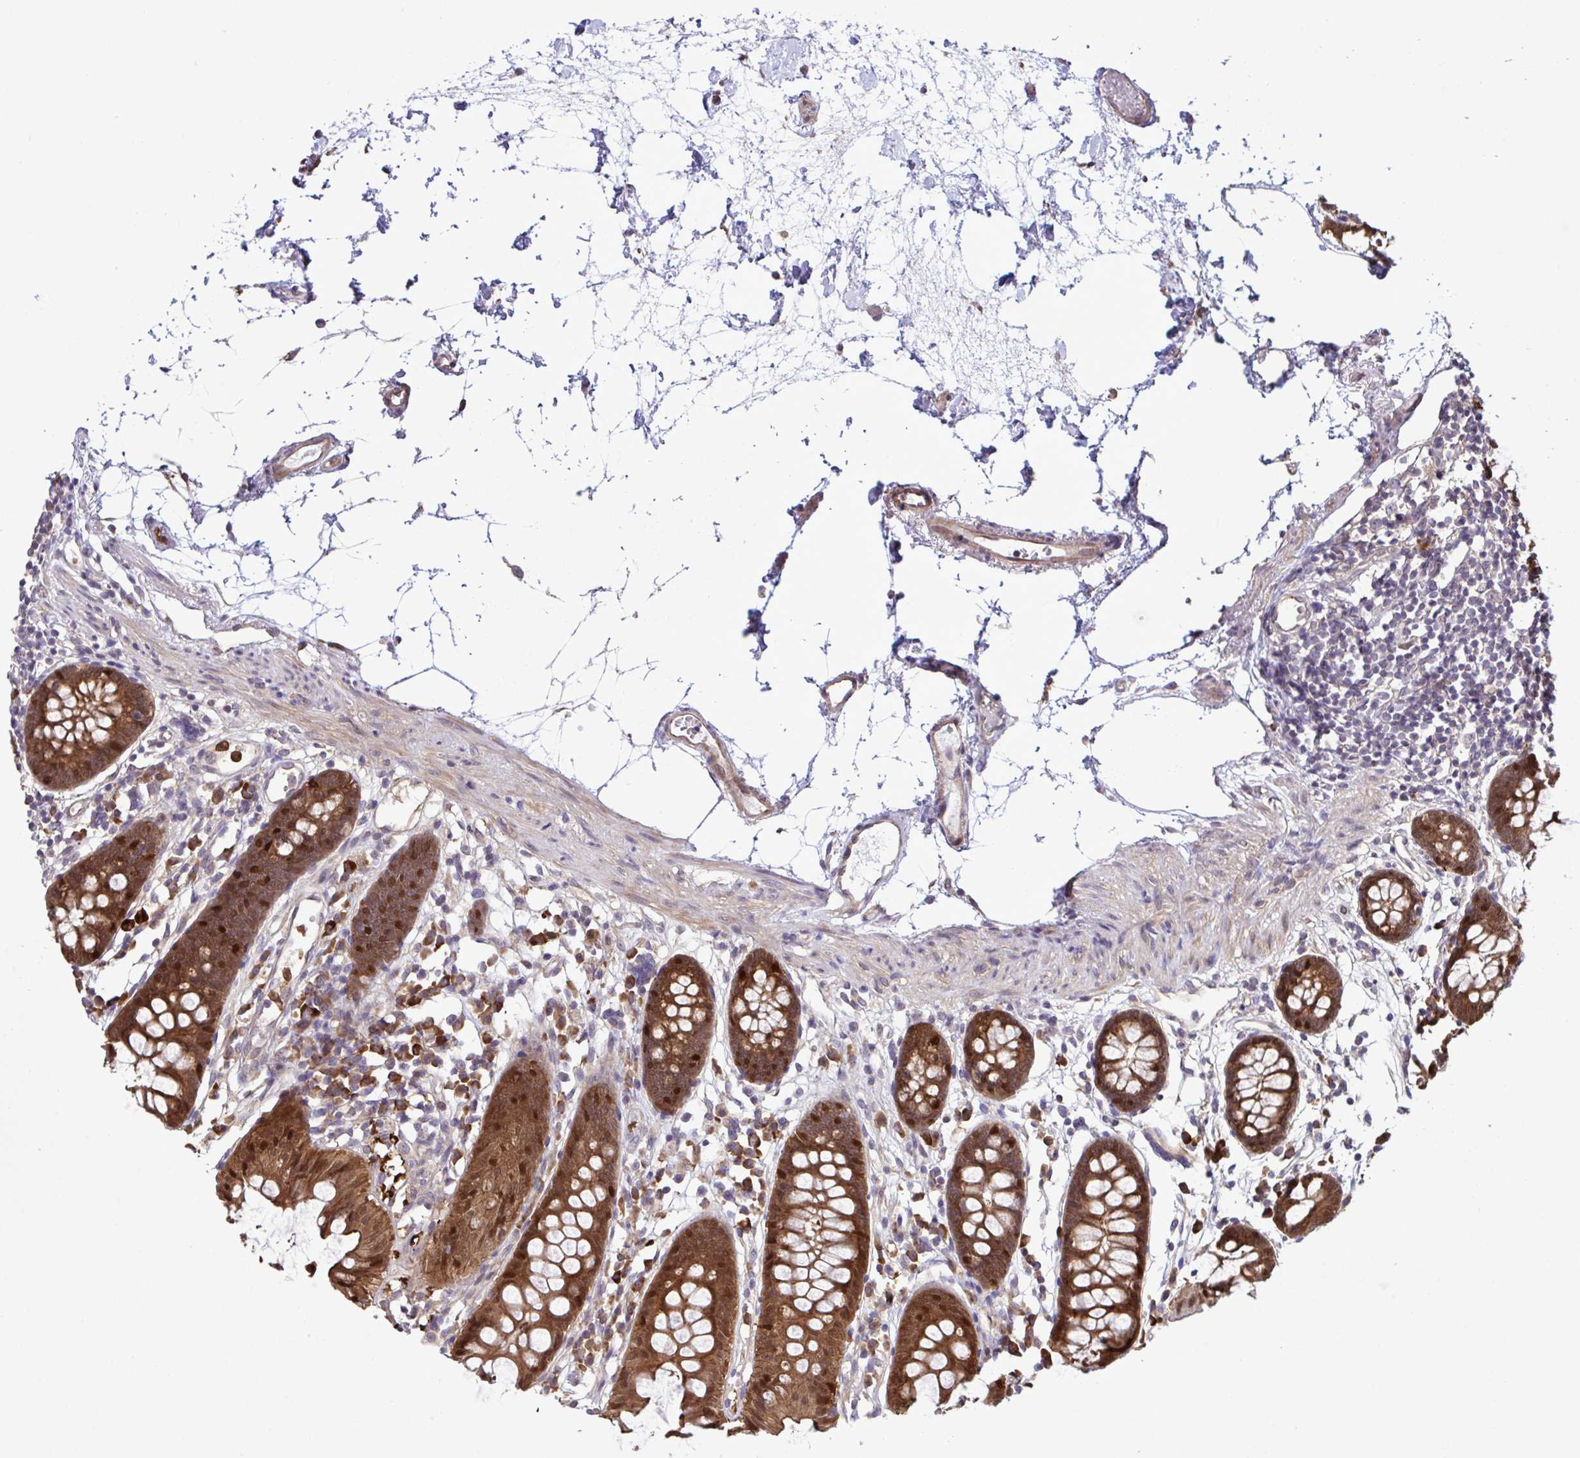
{"staining": {"intensity": "strong", "quantity": ">75%", "location": "cytoplasmic/membranous"}, "tissue": "colon", "cell_type": "Endothelial cells", "image_type": "normal", "snomed": [{"axis": "morphology", "description": "Normal tissue, NOS"}, {"axis": "topography", "description": "Colon"}], "caption": "Immunohistochemistry (IHC) of normal human colon exhibits high levels of strong cytoplasmic/membranous positivity in about >75% of endothelial cells. (DAB (3,3'-diaminobenzidine) IHC, brown staining for protein, blue staining for nuclei).", "gene": "CMPK1", "patient": {"sex": "female", "age": 84}}